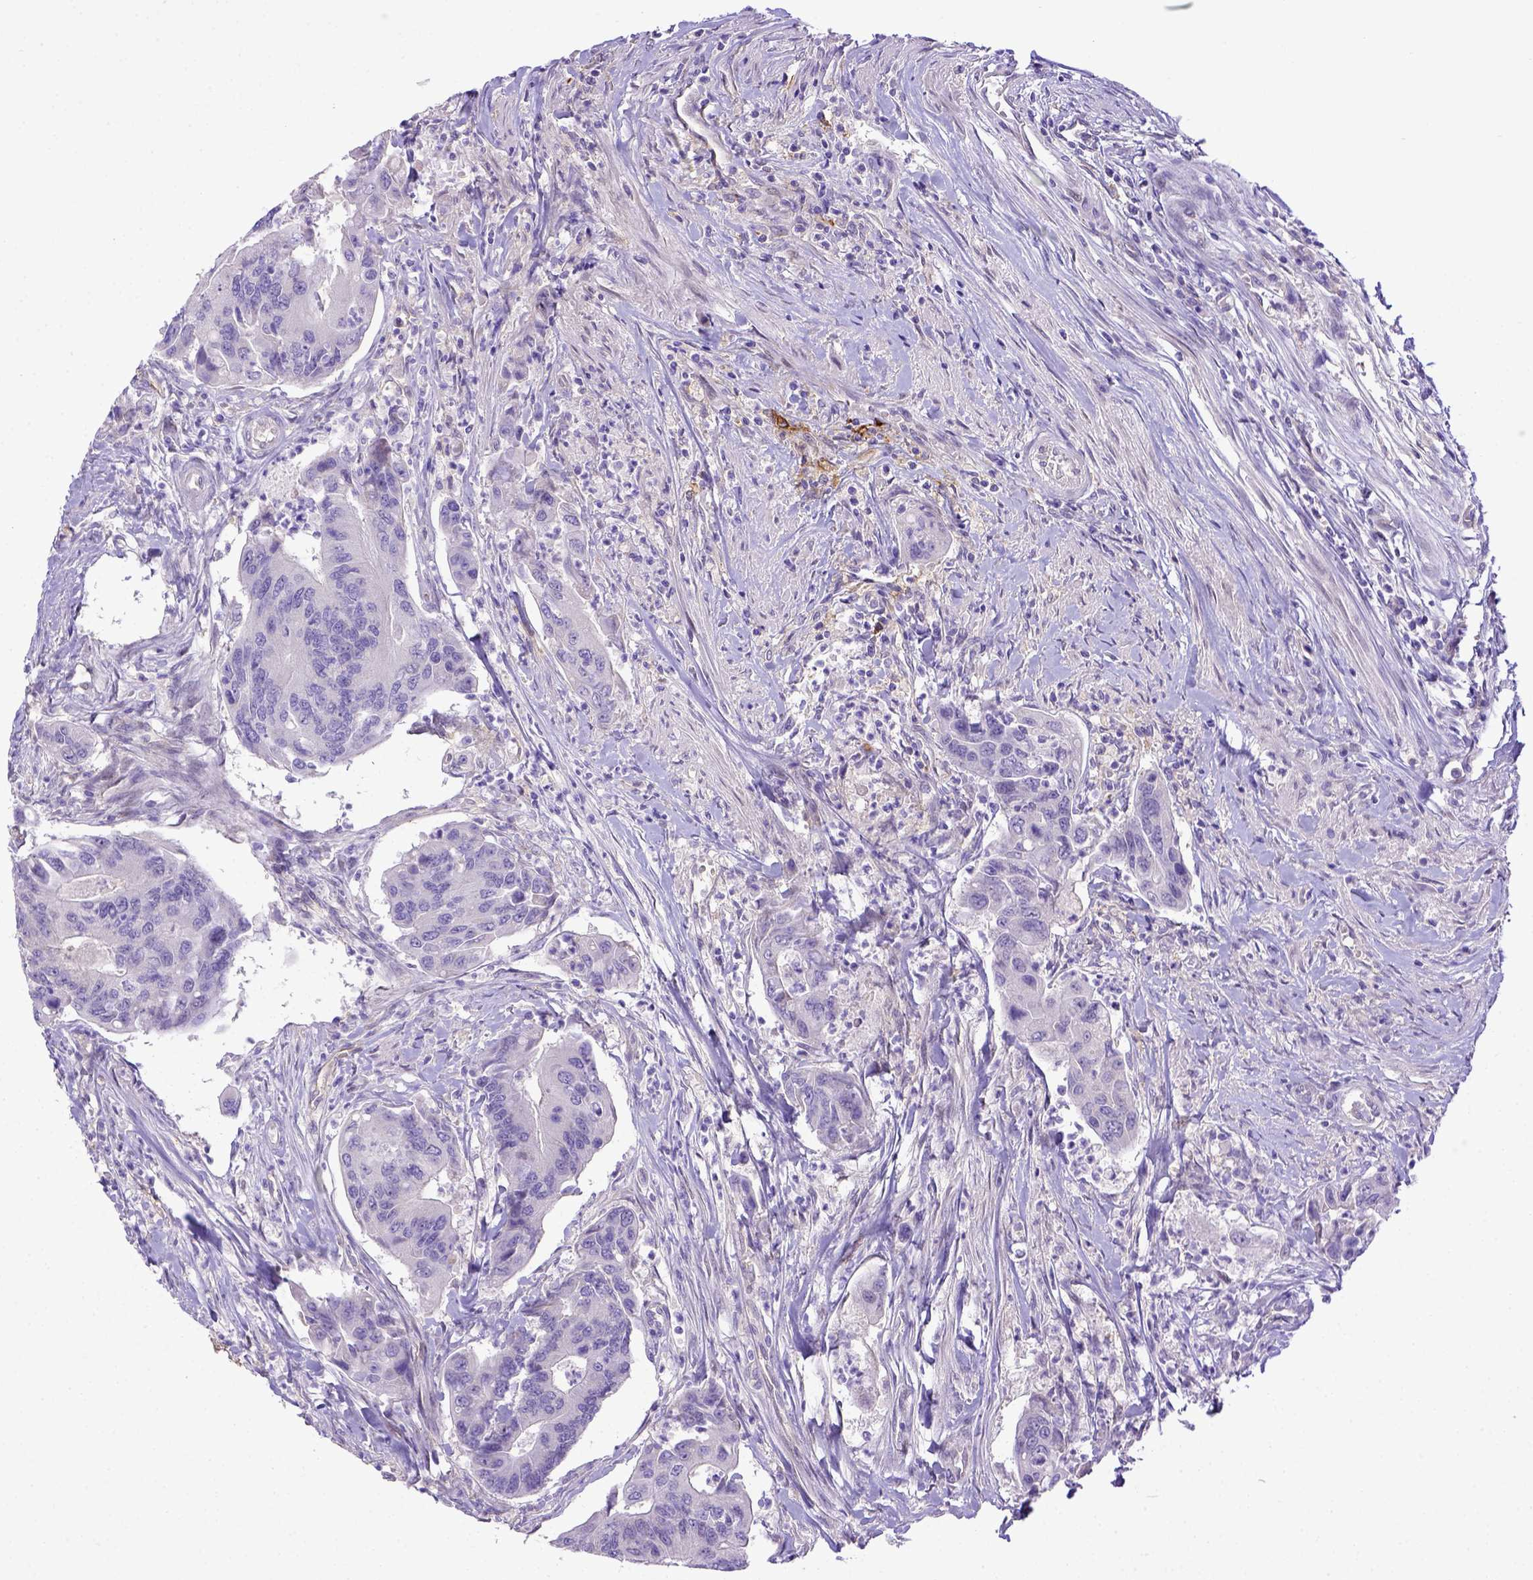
{"staining": {"intensity": "negative", "quantity": "none", "location": "none"}, "tissue": "colorectal cancer", "cell_type": "Tumor cells", "image_type": "cancer", "snomed": [{"axis": "morphology", "description": "Adenocarcinoma, NOS"}, {"axis": "topography", "description": "Colon"}], "caption": "Tumor cells show no significant protein staining in colorectal adenocarcinoma. The staining was performed using DAB to visualize the protein expression in brown, while the nuclei were stained in blue with hematoxylin (Magnification: 20x).", "gene": "CD40", "patient": {"sex": "female", "age": 67}}